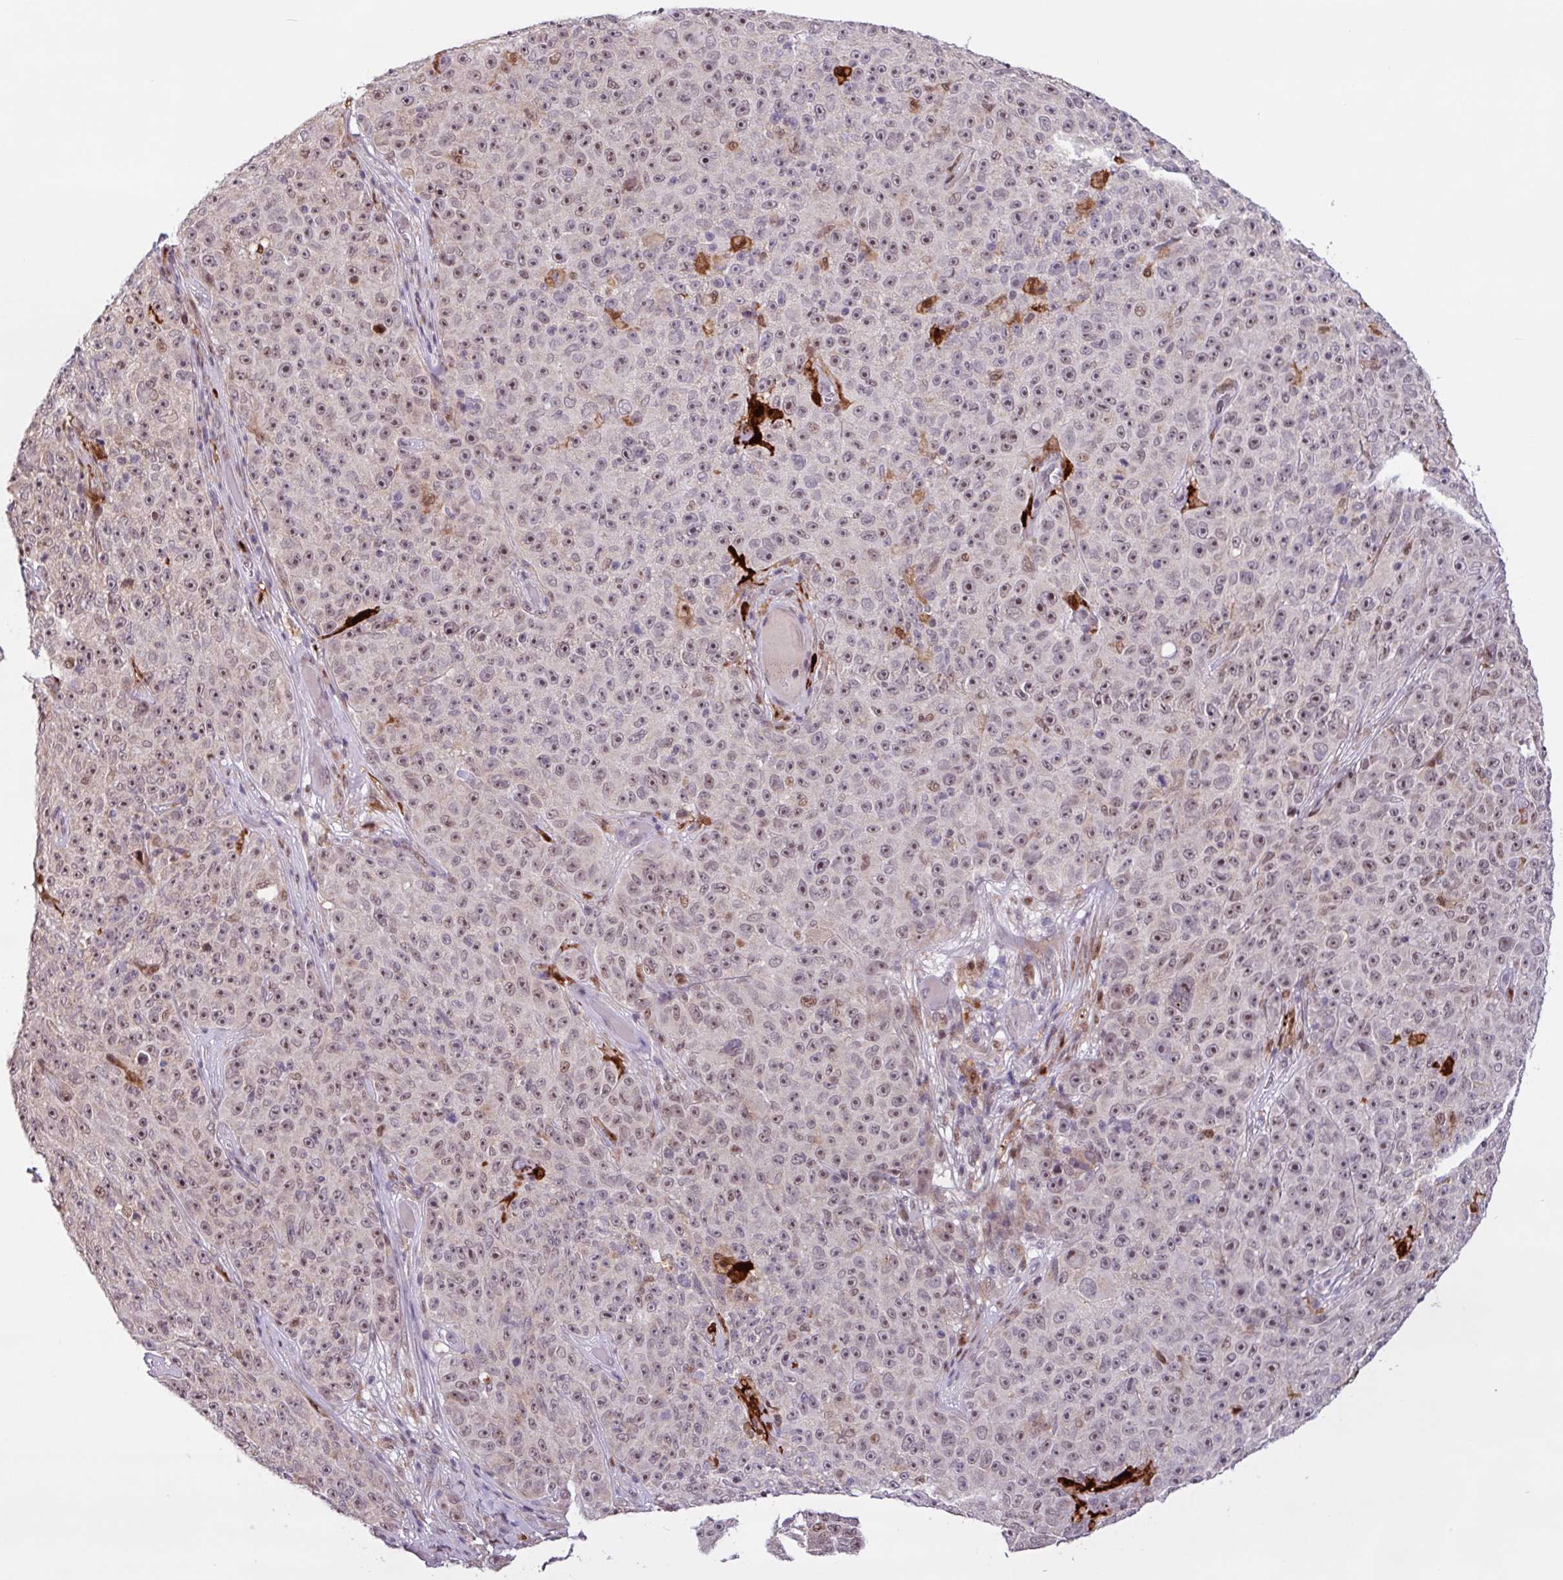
{"staining": {"intensity": "weak", "quantity": "25%-75%", "location": "nuclear"}, "tissue": "melanoma", "cell_type": "Tumor cells", "image_type": "cancer", "snomed": [{"axis": "morphology", "description": "Malignant melanoma, NOS"}, {"axis": "topography", "description": "Skin"}], "caption": "Malignant melanoma was stained to show a protein in brown. There is low levels of weak nuclear expression in approximately 25%-75% of tumor cells.", "gene": "BRD3", "patient": {"sex": "female", "age": 82}}